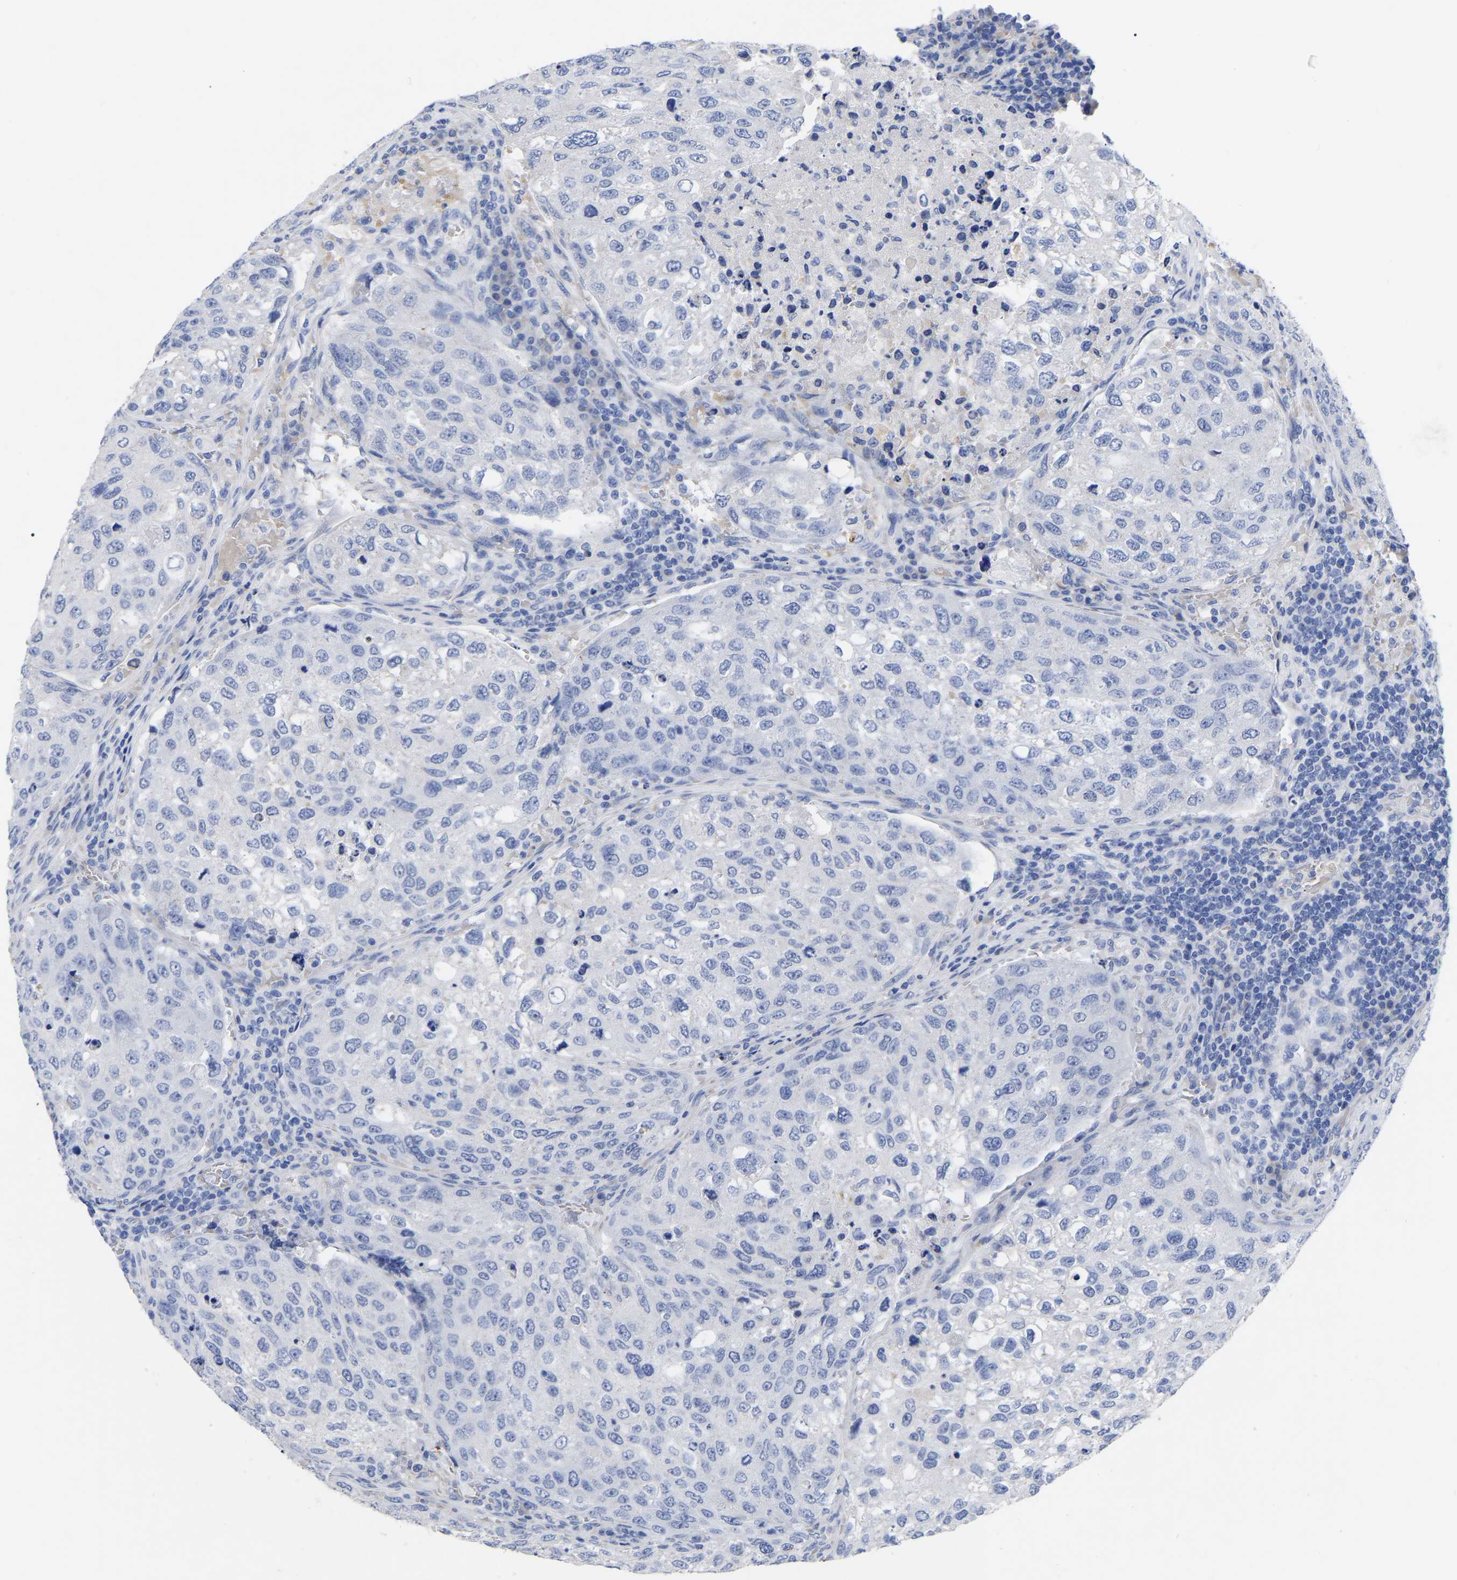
{"staining": {"intensity": "negative", "quantity": "none", "location": "none"}, "tissue": "urothelial cancer", "cell_type": "Tumor cells", "image_type": "cancer", "snomed": [{"axis": "morphology", "description": "Urothelial carcinoma, High grade"}, {"axis": "topography", "description": "Lymph node"}, {"axis": "topography", "description": "Urinary bladder"}], "caption": "High magnification brightfield microscopy of urothelial cancer stained with DAB (3,3'-diaminobenzidine) (brown) and counterstained with hematoxylin (blue): tumor cells show no significant expression. (Stains: DAB IHC with hematoxylin counter stain, Microscopy: brightfield microscopy at high magnification).", "gene": "GDF3", "patient": {"sex": "male", "age": 51}}